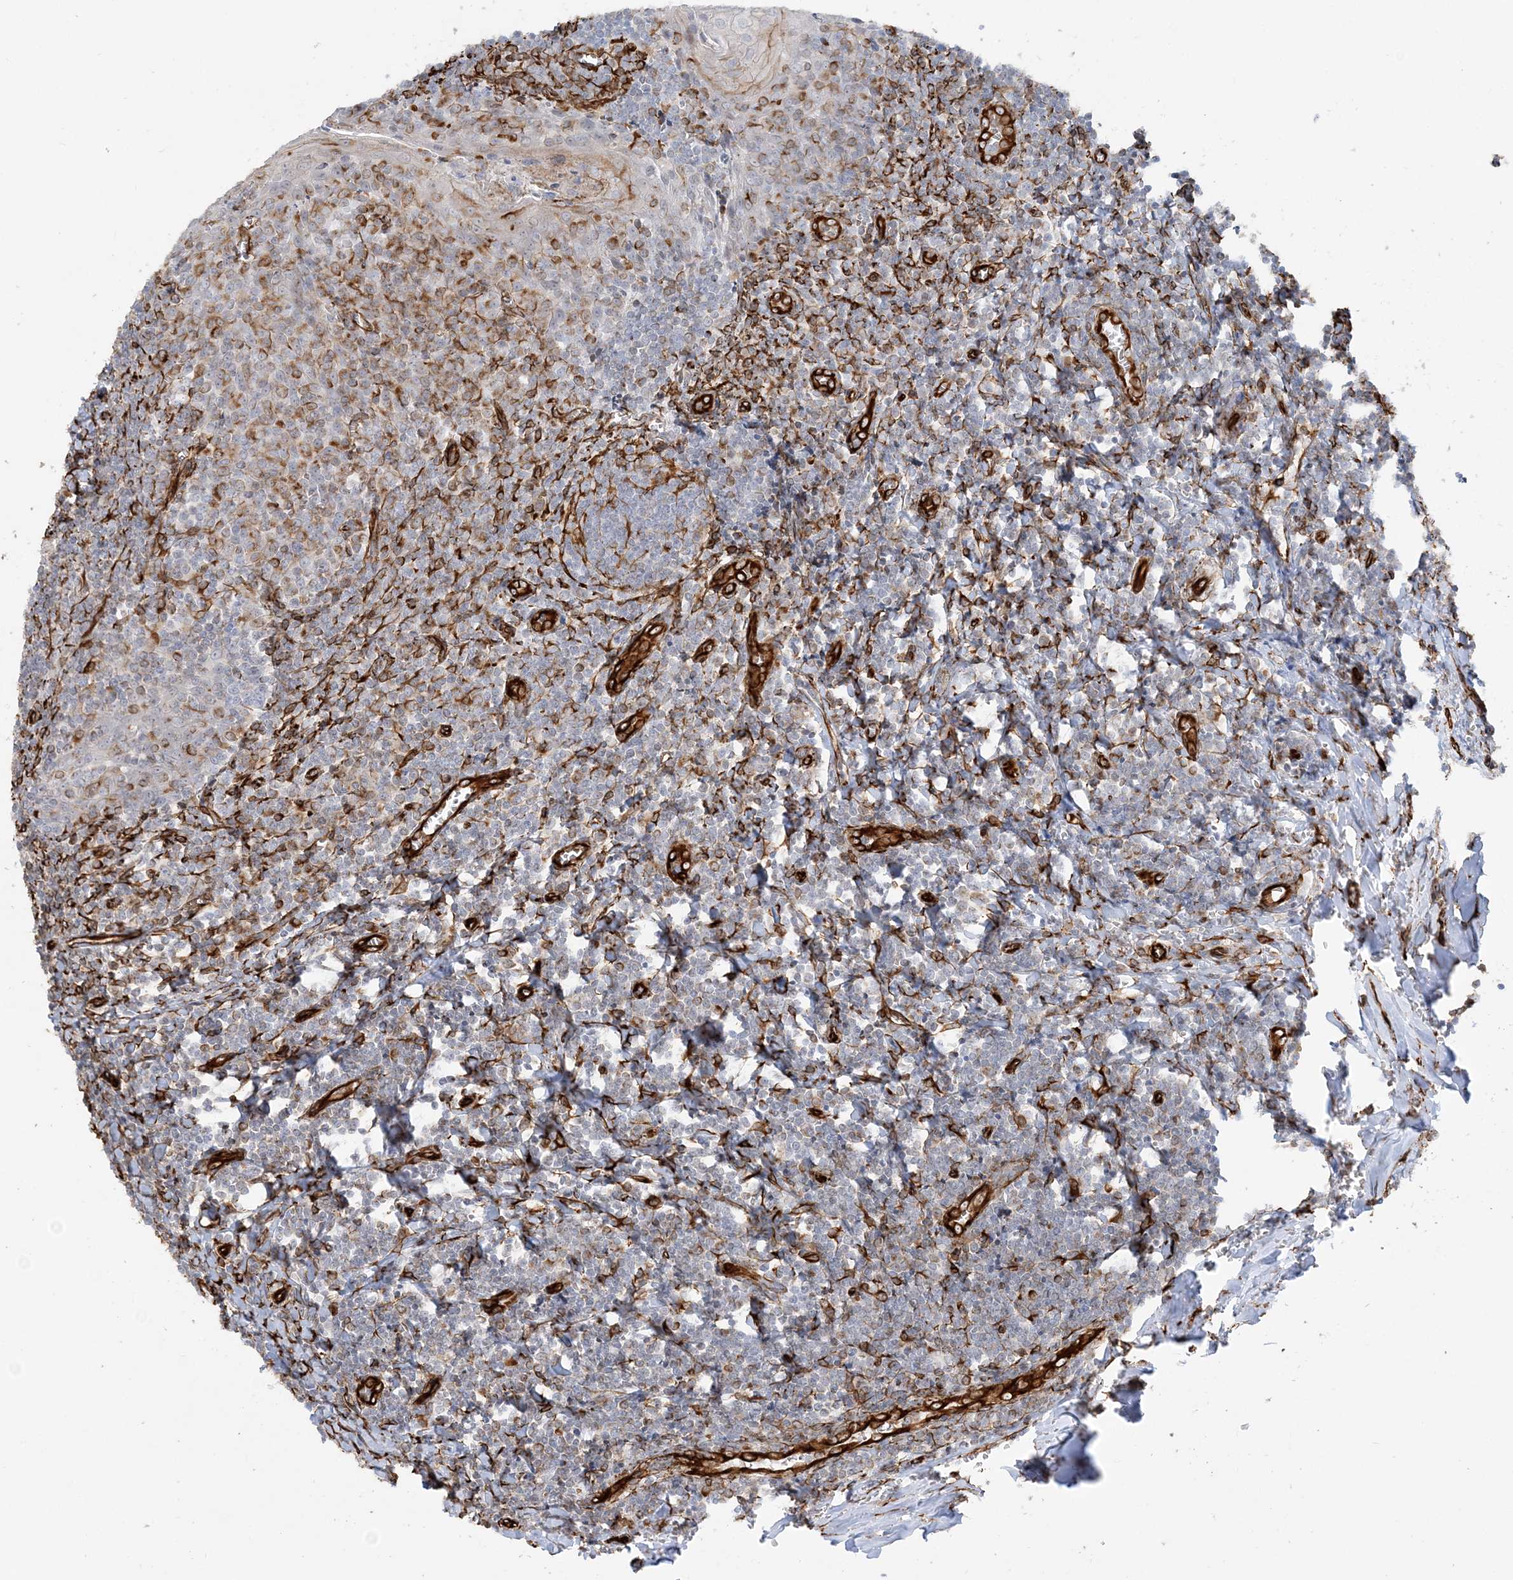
{"staining": {"intensity": "moderate", "quantity": "<25%", "location": "cytoplasmic/membranous"}, "tissue": "tonsil", "cell_type": "Germinal center cells", "image_type": "normal", "snomed": [{"axis": "morphology", "description": "Normal tissue, NOS"}, {"axis": "topography", "description": "Tonsil"}], "caption": "Protein positivity by immunohistochemistry exhibits moderate cytoplasmic/membranous staining in about <25% of germinal center cells in unremarkable tonsil.", "gene": "SCLT1", "patient": {"sex": "male", "age": 27}}